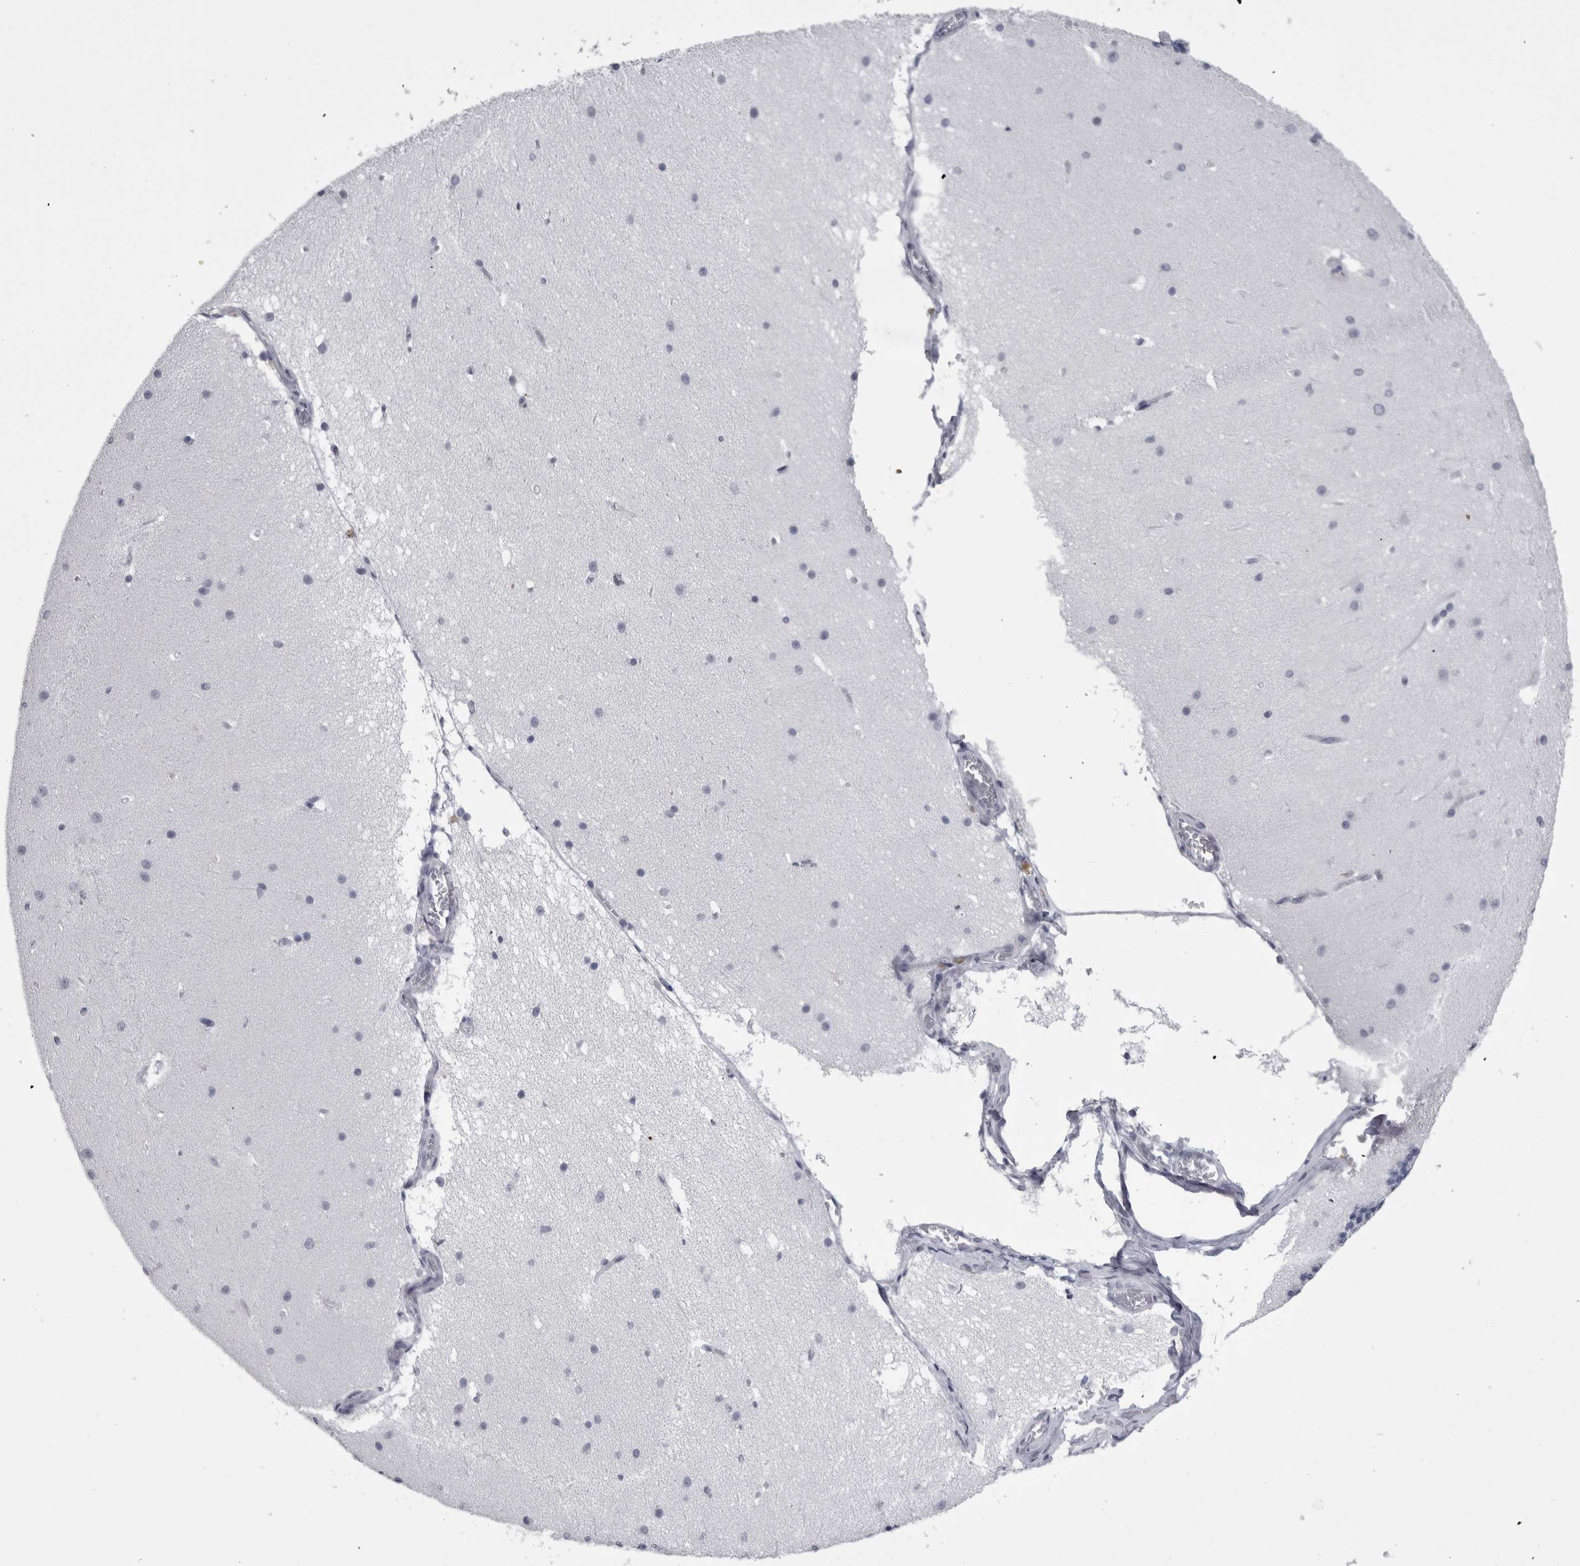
{"staining": {"intensity": "negative", "quantity": "none", "location": "none"}, "tissue": "cerebellum", "cell_type": "Cells in granular layer", "image_type": "normal", "snomed": [{"axis": "morphology", "description": "Normal tissue, NOS"}, {"axis": "topography", "description": "Cerebellum"}], "caption": "Immunohistochemical staining of benign cerebellum reveals no significant staining in cells in granular layer. The staining is performed using DAB brown chromogen with nuclei counter-stained in using hematoxylin.", "gene": "ALDH8A1", "patient": {"sex": "female", "age": 19}}